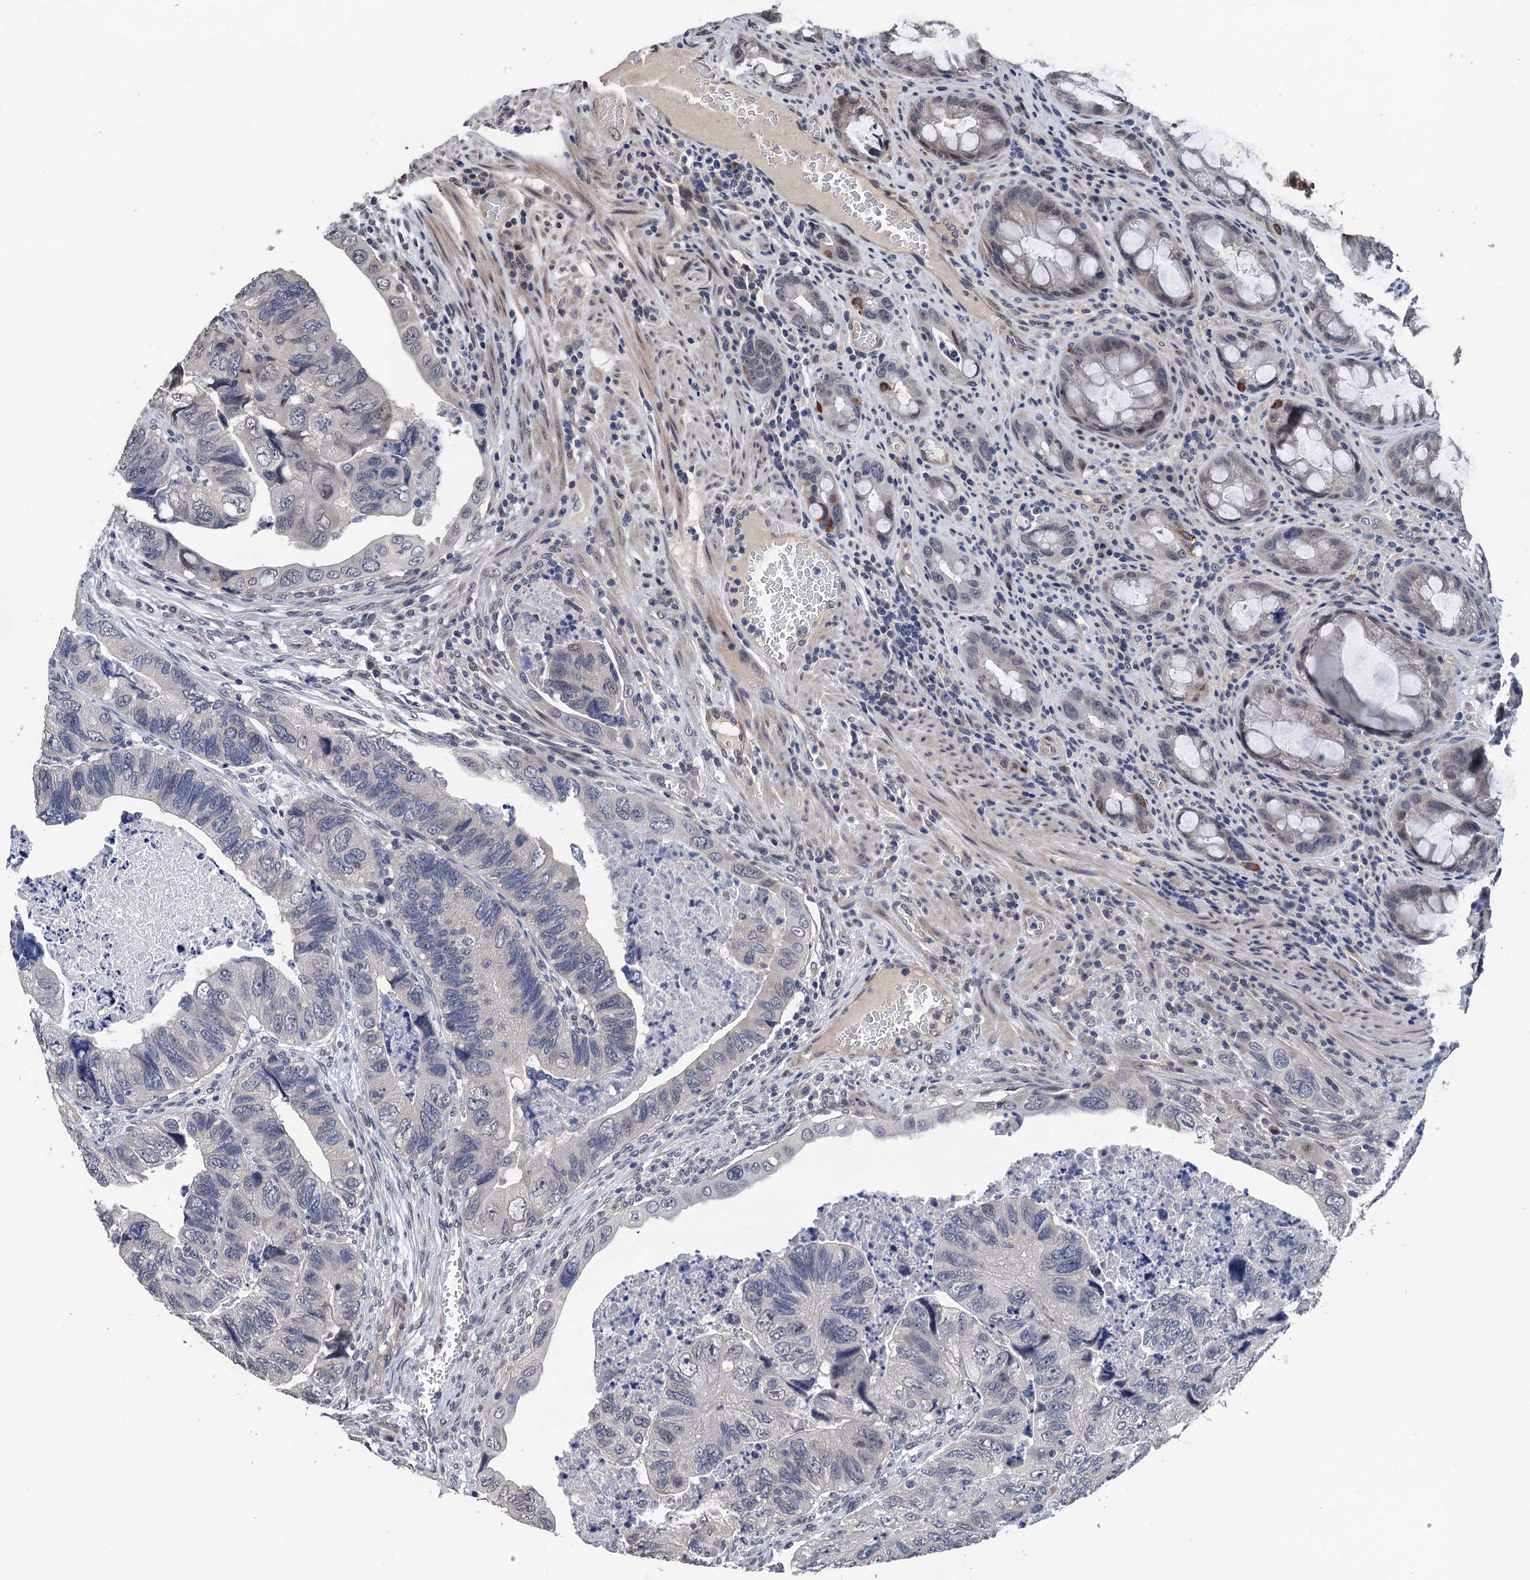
{"staining": {"intensity": "negative", "quantity": "none", "location": "none"}, "tissue": "colorectal cancer", "cell_type": "Tumor cells", "image_type": "cancer", "snomed": [{"axis": "morphology", "description": "Adenocarcinoma, NOS"}, {"axis": "topography", "description": "Rectum"}], "caption": "Immunohistochemistry of human colorectal cancer (adenocarcinoma) reveals no expression in tumor cells. (Immunohistochemistry, brightfield microscopy, high magnification).", "gene": "ART5", "patient": {"sex": "male", "age": 63}}